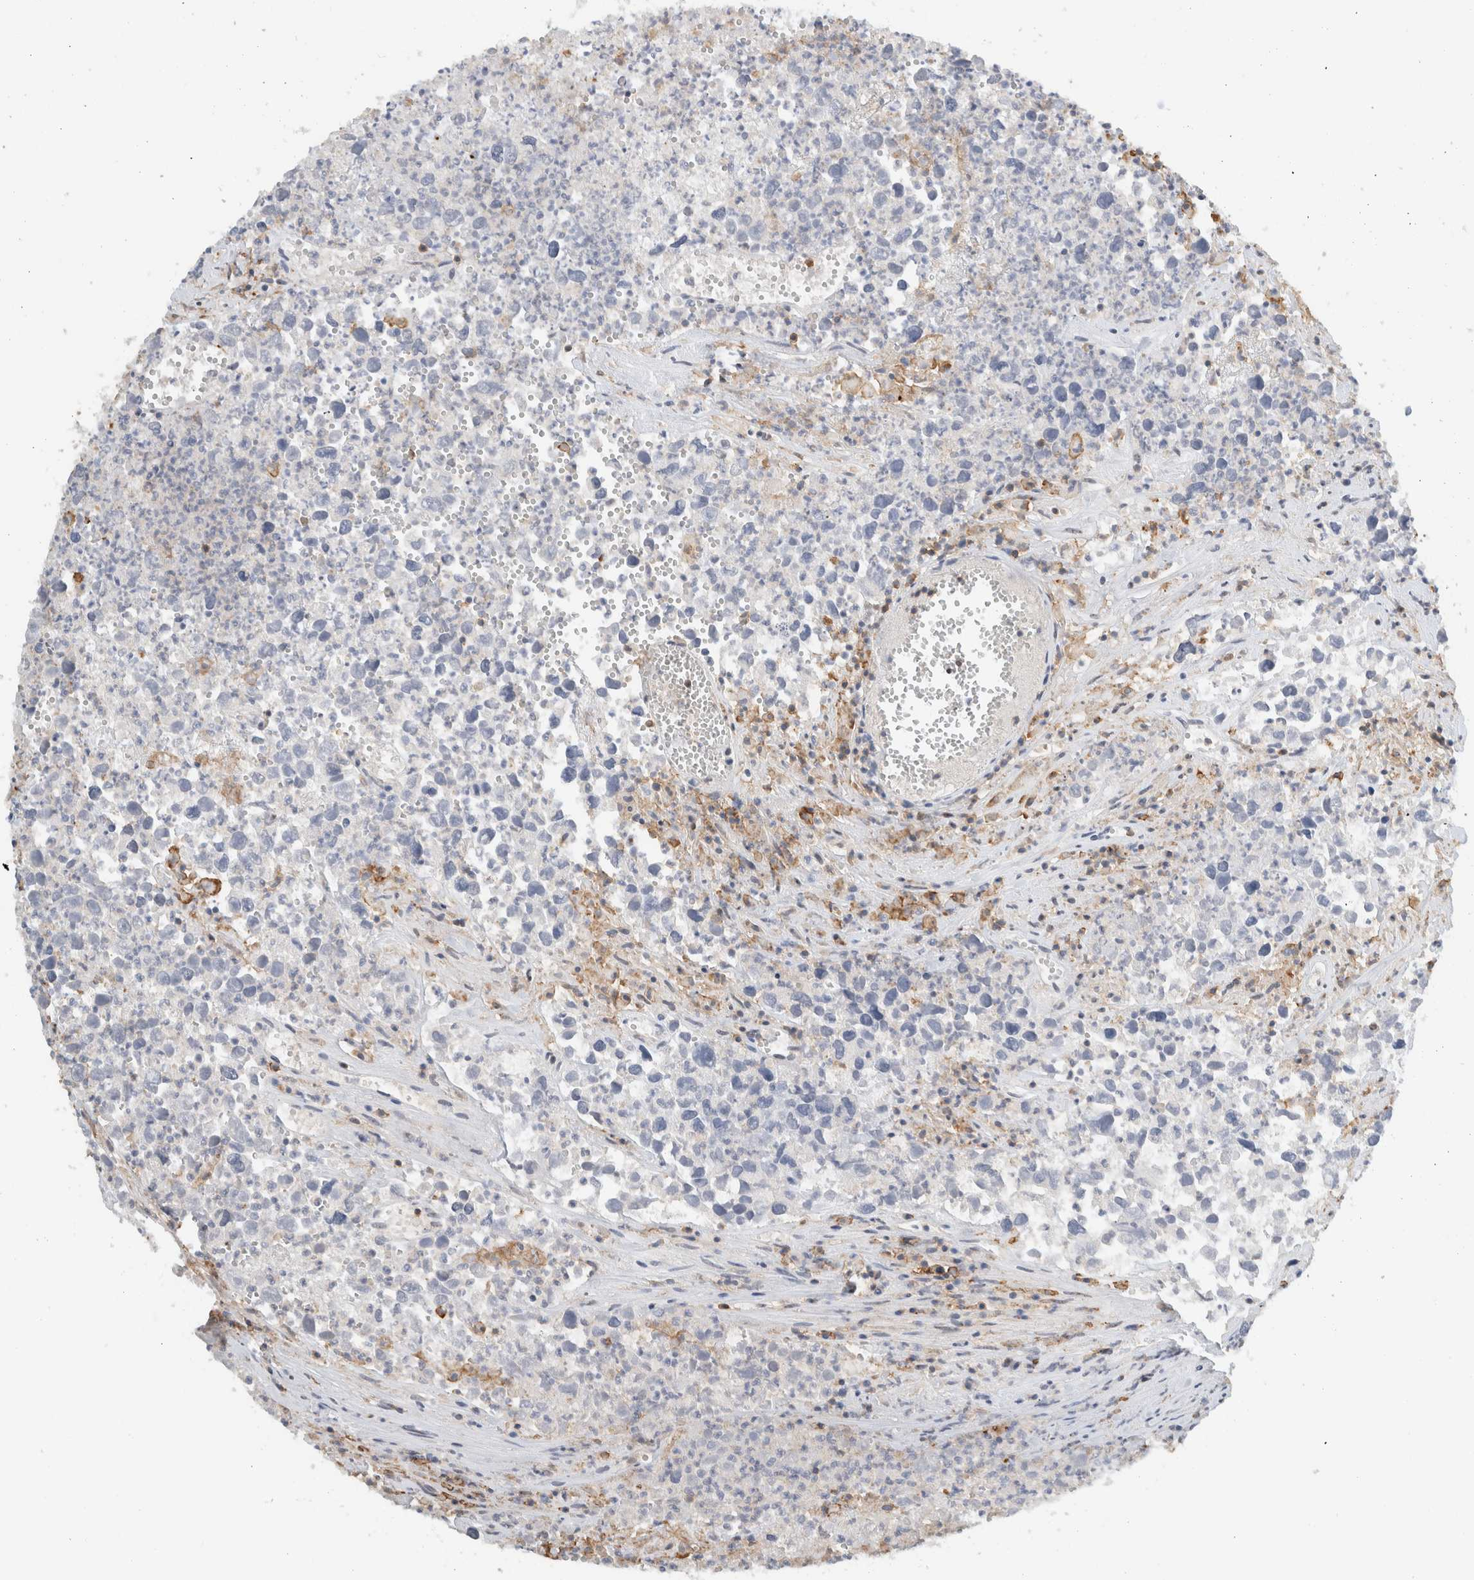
{"staining": {"intensity": "negative", "quantity": "none", "location": "none"}, "tissue": "testis cancer", "cell_type": "Tumor cells", "image_type": "cancer", "snomed": [{"axis": "morphology", "description": "Seminoma, NOS"}, {"axis": "morphology", "description": "Carcinoma, Embryonal, NOS"}, {"axis": "topography", "description": "Testis"}], "caption": "Testis embryonal carcinoma was stained to show a protein in brown. There is no significant positivity in tumor cells.", "gene": "ERCC6L2", "patient": {"sex": "male", "age": 43}}